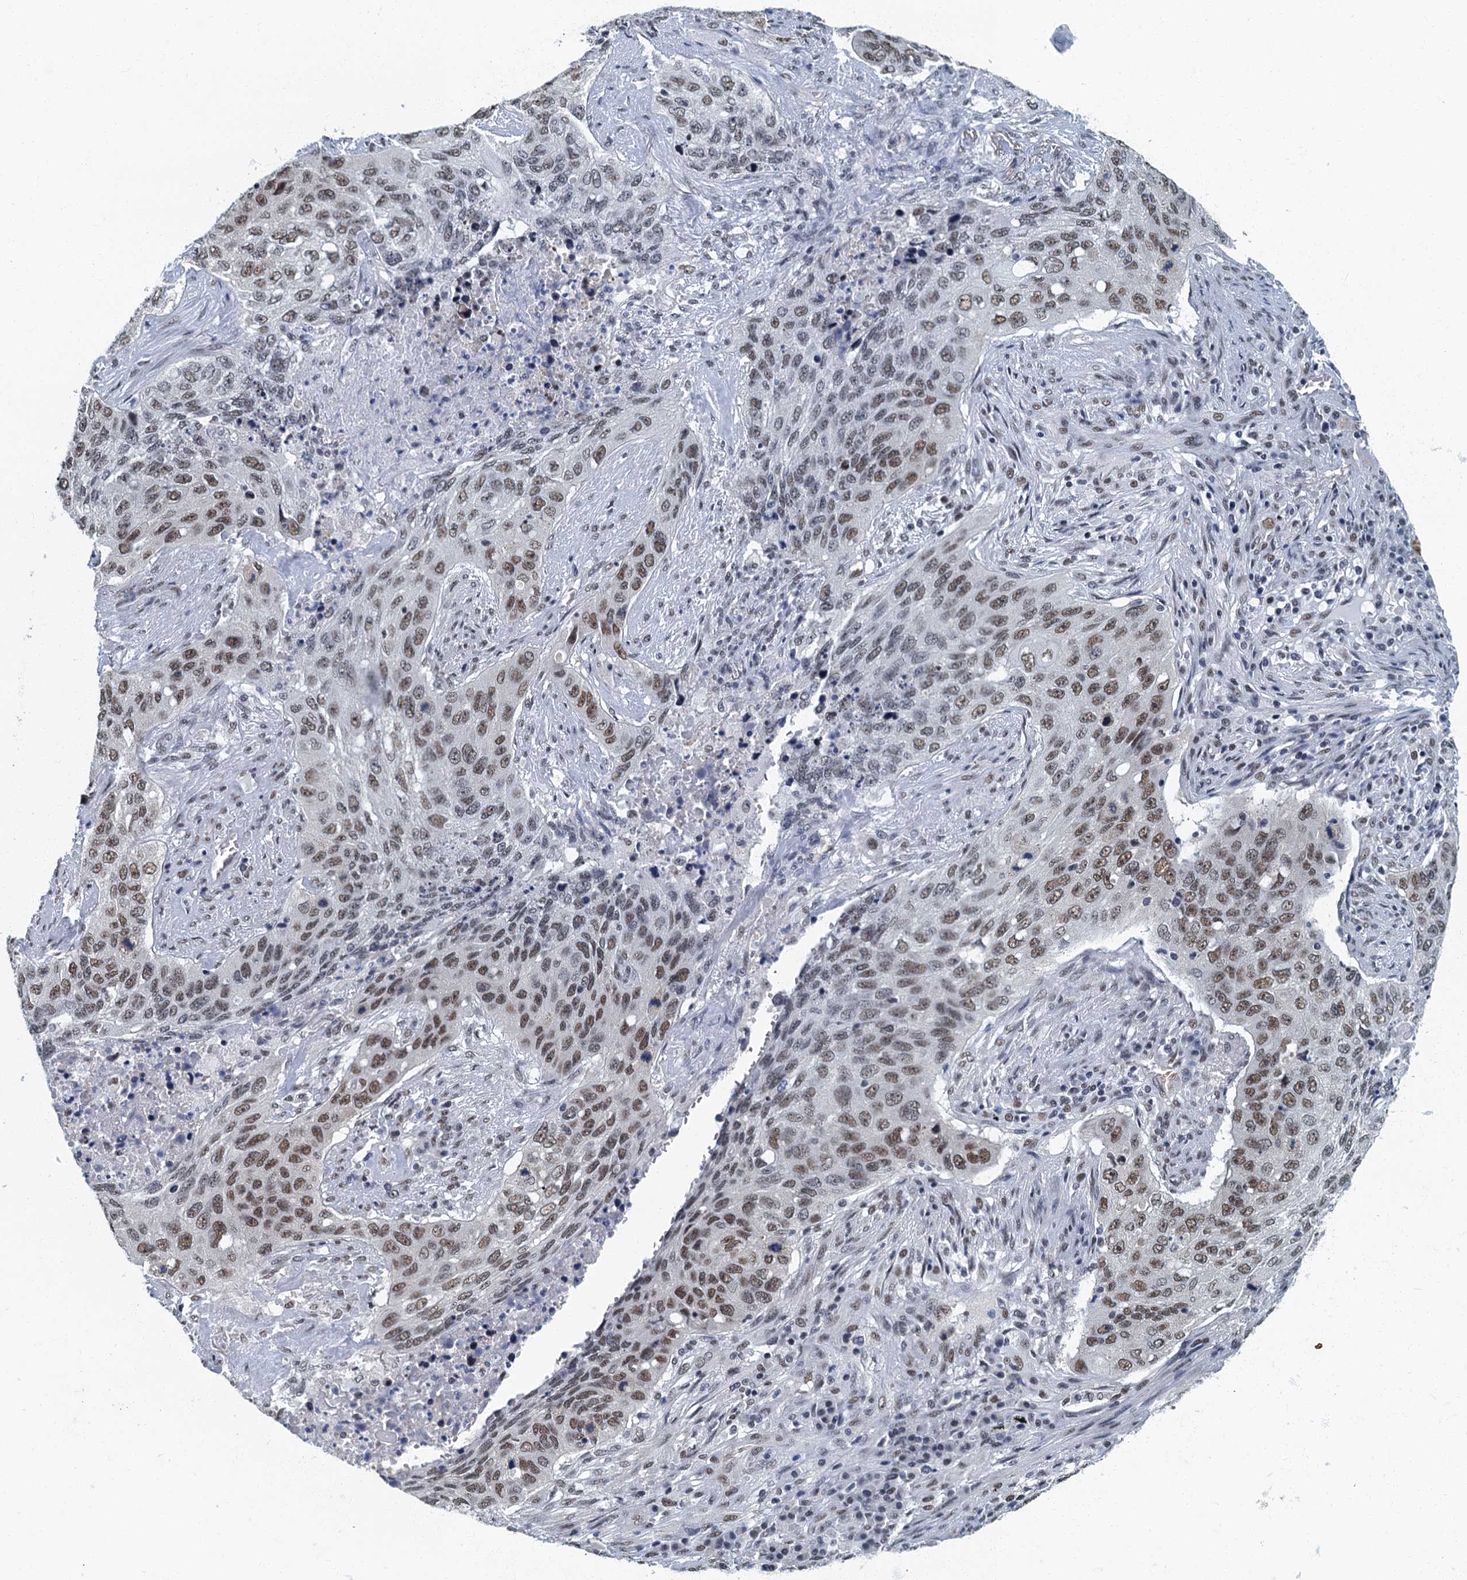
{"staining": {"intensity": "moderate", "quantity": ">75%", "location": "nuclear"}, "tissue": "lung cancer", "cell_type": "Tumor cells", "image_type": "cancer", "snomed": [{"axis": "morphology", "description": "Squamous cell carcinoma, NOS"}, {"axis": "topography", "description": "Lung"}], "caption": "High-power microscopy captured an immunohistochemistry micrograph of lung cancer (squamous cell carcinoma), revealing moderate nuclear positivity in about >75% of tumor cells. (IHC, brightfield microscopy, high magnification).", "gene": "GADL1", "patient": {"sex": "female", "age": 63}}